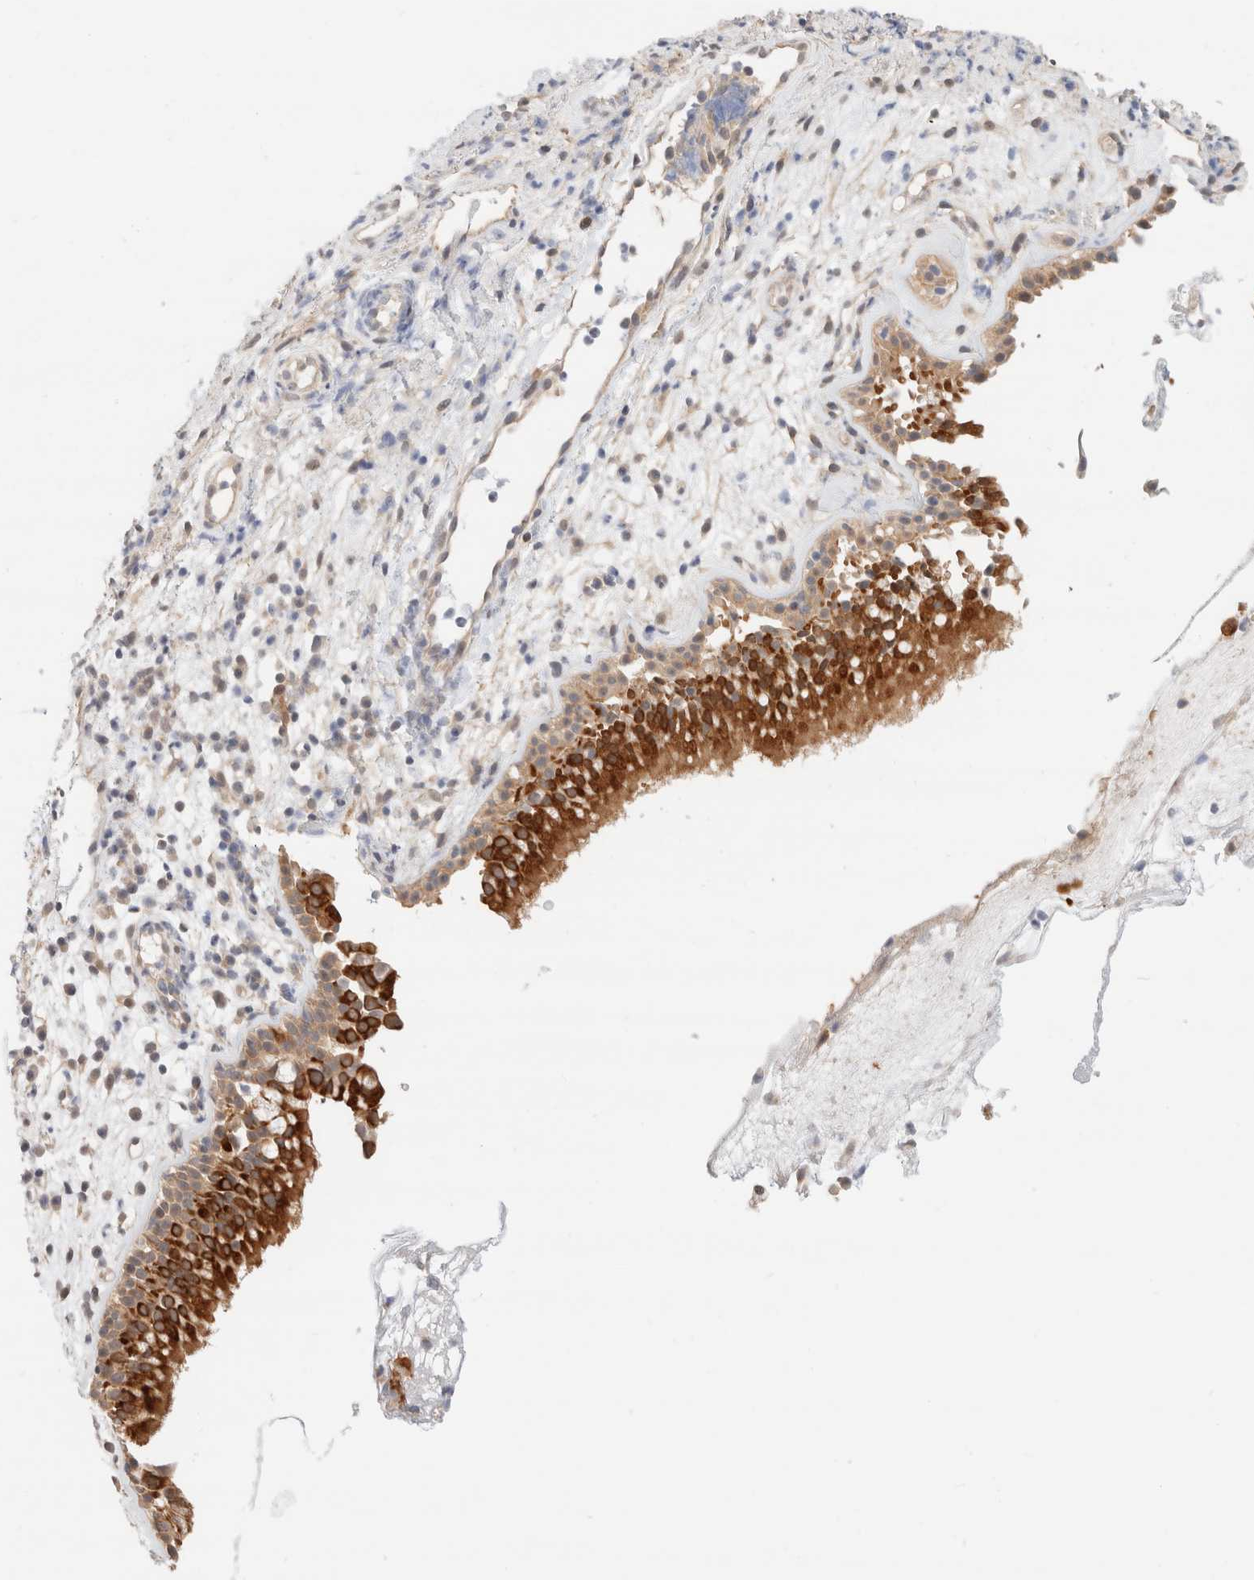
{"staining": {"intensity": "strong", "quantity": ">75%", "location": "cytoplasmic/membranous"}, "tissue": "nasopharynx", "cell_type": "Respiratory epithelial cells", "image_type": "normal", "snomed": [{"axis": "morphology", "description": "Normal tissue, NOS"}, {"axis": "morphology", "description": "Inflammation, NOS"}, {"axis": "topography", "description": "Nasopharynx"}], "caption": "Strong cytoplasmic/membranous expression is identified in approximately >75% of respiratory epithelial cells in normal nasopharynx.", "gene": "C17orf97", "patient": {"sex": "male", "age": 54}}